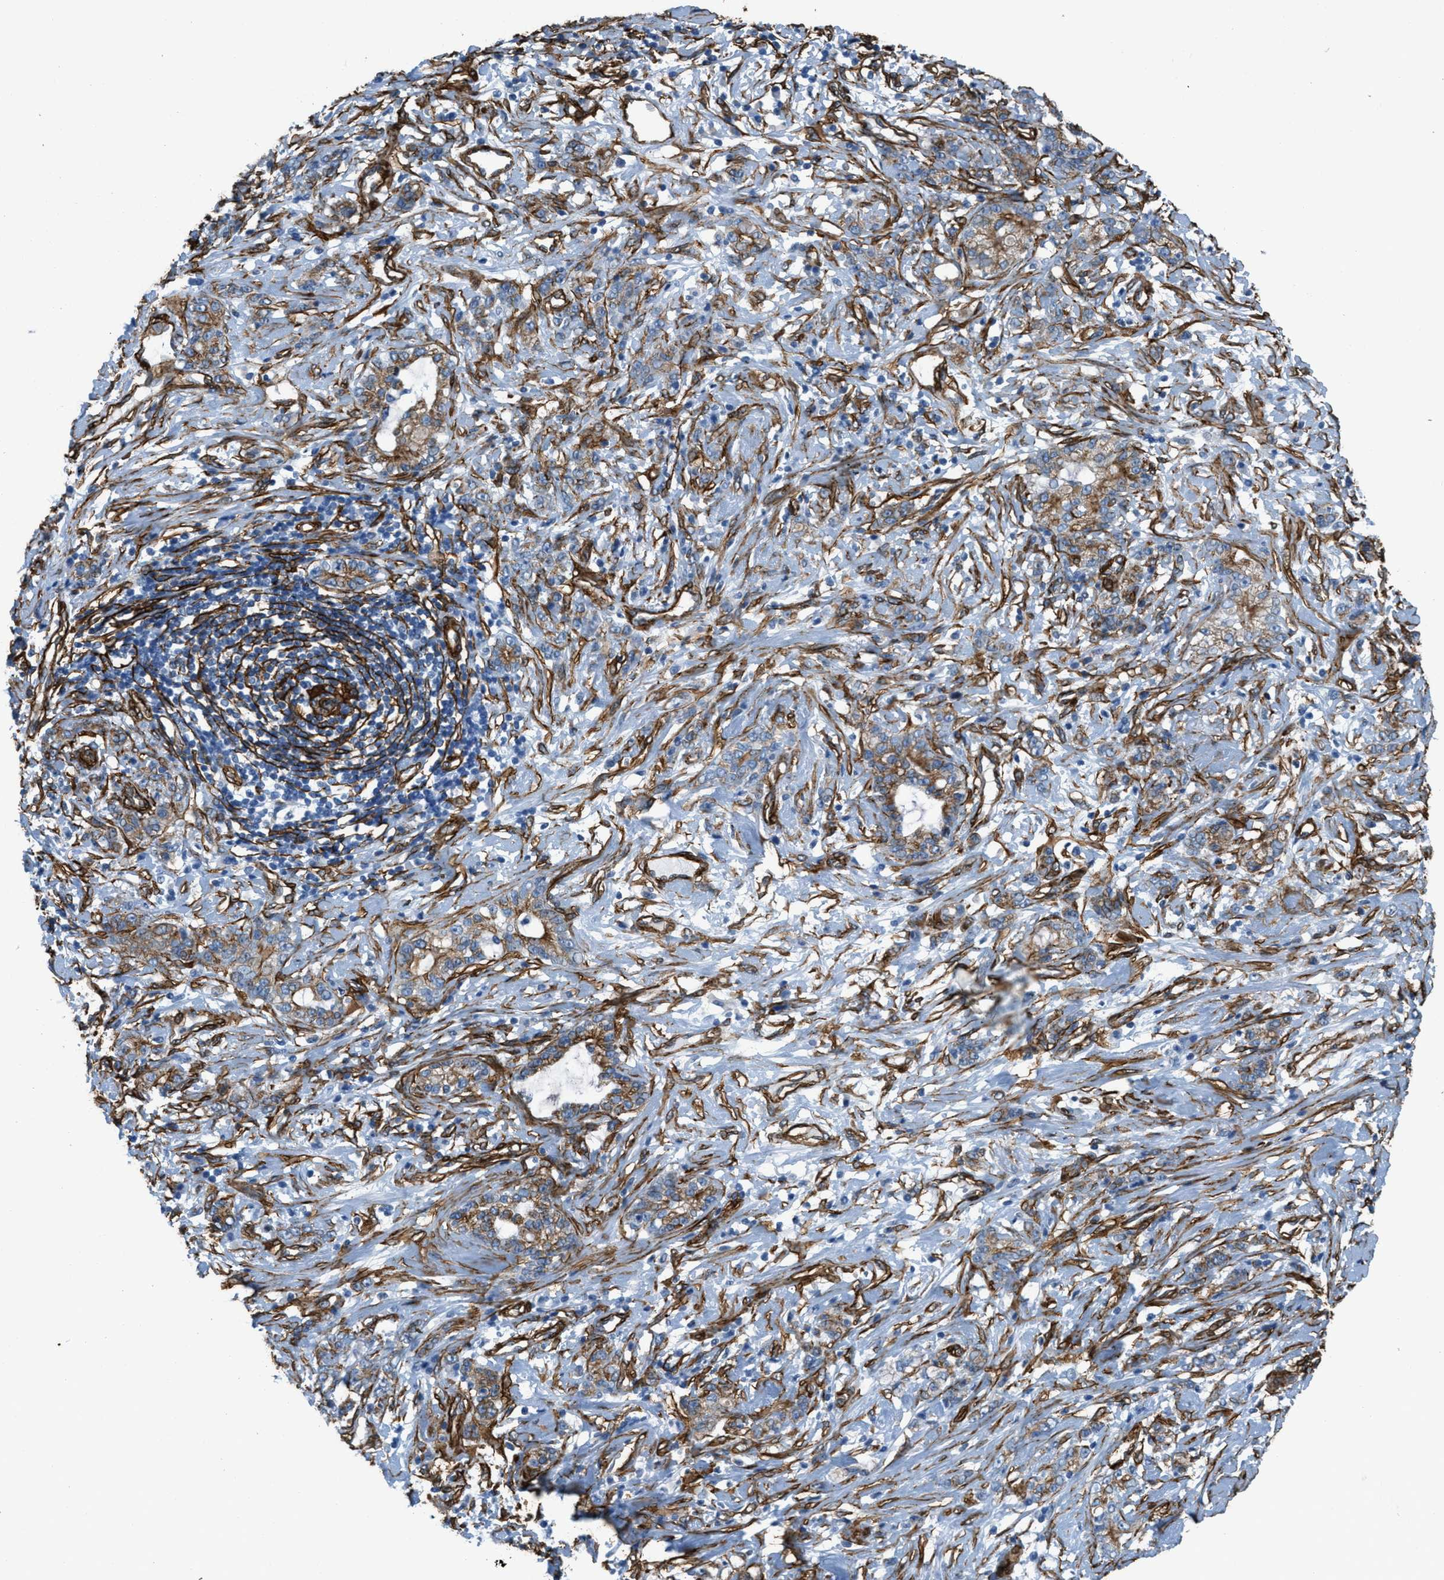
{"staining": {"intensity": "moderate", "quantity": ">75%", "location": "cytoplasmic/membranous"}, "tissue": "stomach cancer", "cell_type": "Tumor cells", "image_type": "cancer", "snomed": [{"axis": "morphology", "description": "Adenocarcinoma, NOS"}, {"axis": "topography", "description": "Stomach, lower"}], "caption": "Protein staining reveals moderate cytoplasmic/membranous staining in about >75% of tumor cells in stomach cancer.", "gene": "CALD1", "patient": {"sex": "male", "age": 88}}